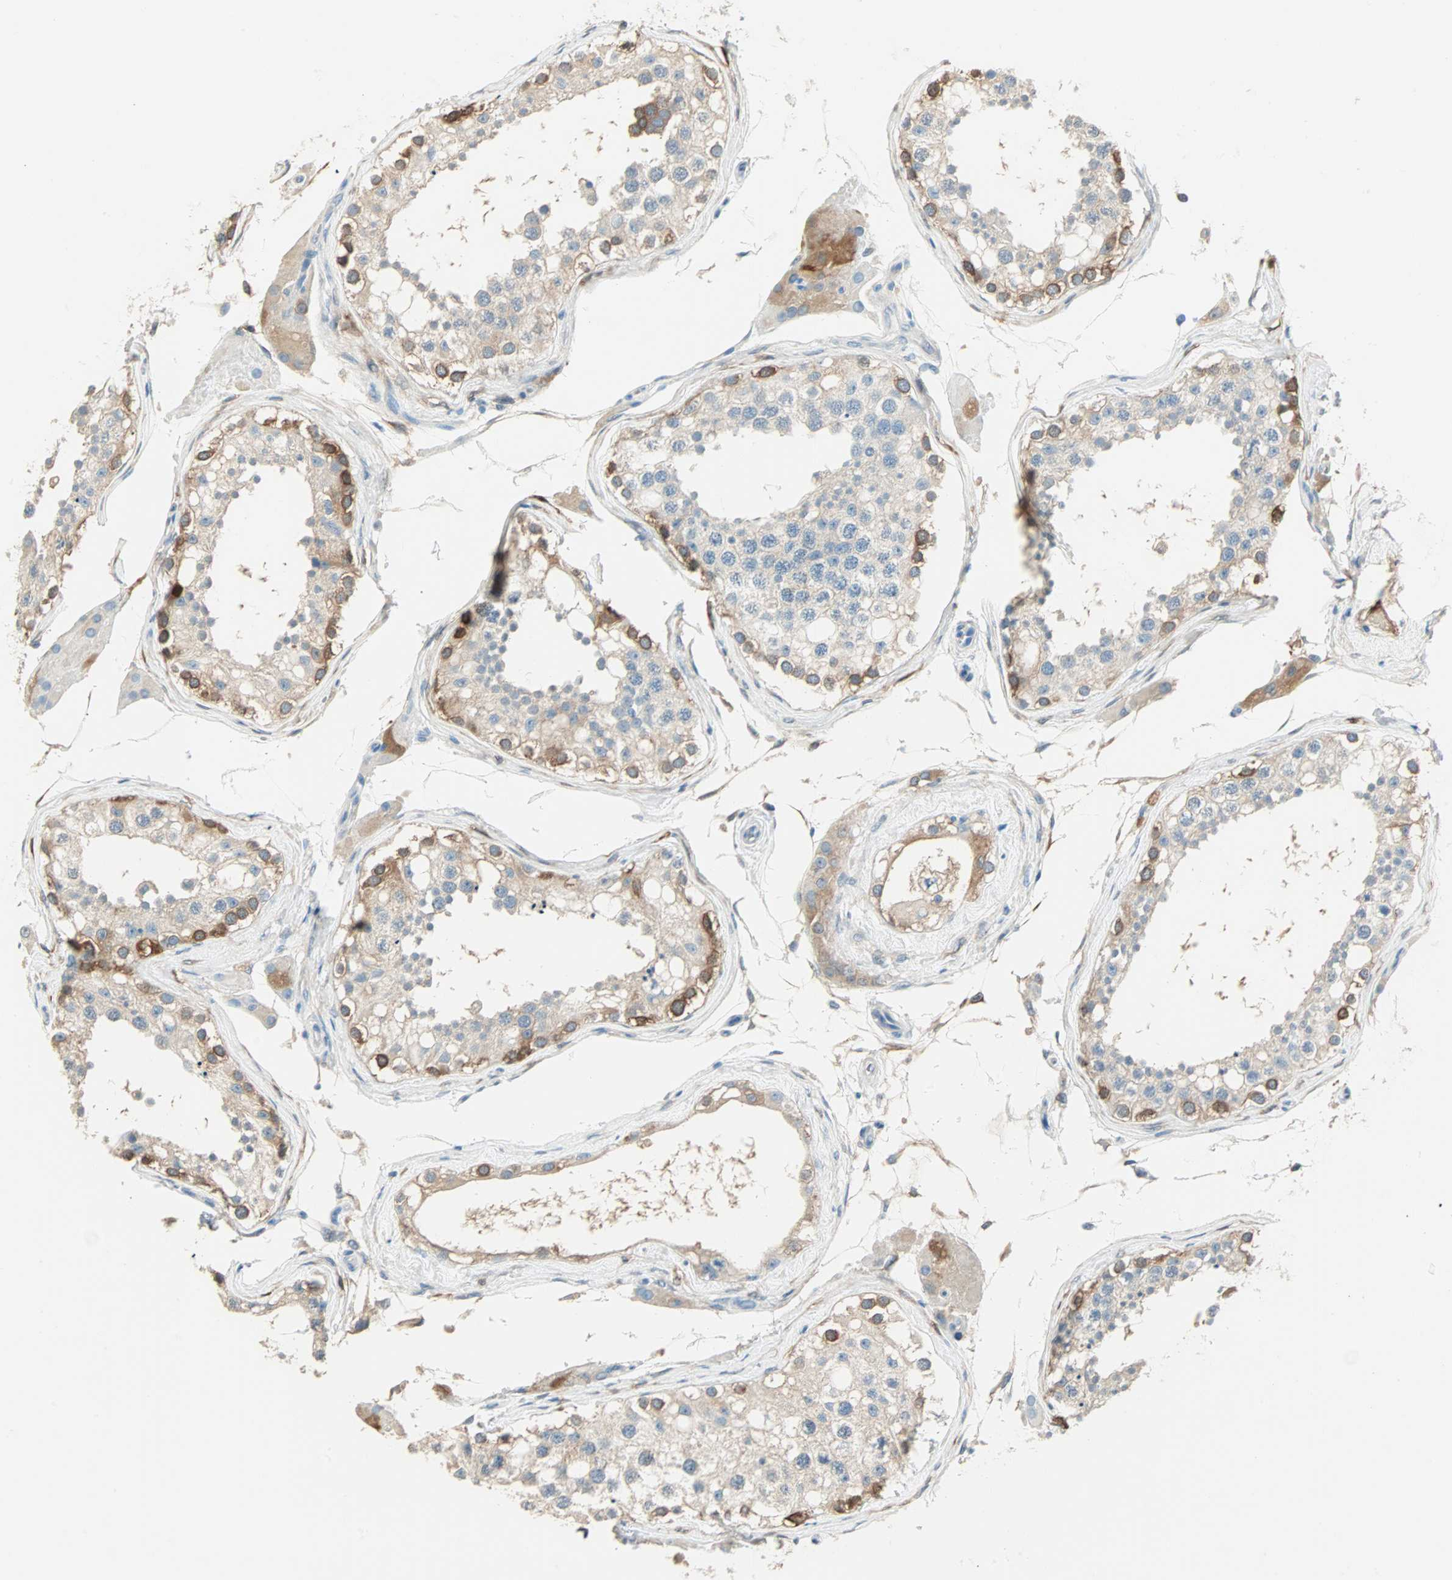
{"staining": {"intensity": "moderate", "quantity": "<25%", "location": "cytoplasmic/membranous"}, "tissue": "testis", "cell_type": "Cells in seminiferous ducts", "image_type": "normal", "snomed": [{"axis": "morphology", "description": "Normal tissue, NOS"}, {"axis": "topography", "description": "Testis"}], "caption": "IHC image of unremarkable testis stained for a protein (brown), which exhibits low levels of moderate cytoplasmic/membranous expression in approximately <25% of cells in seminiferous ducts.", "gene": "ATF6", "patient": {"sex": "male", "age": 68}}